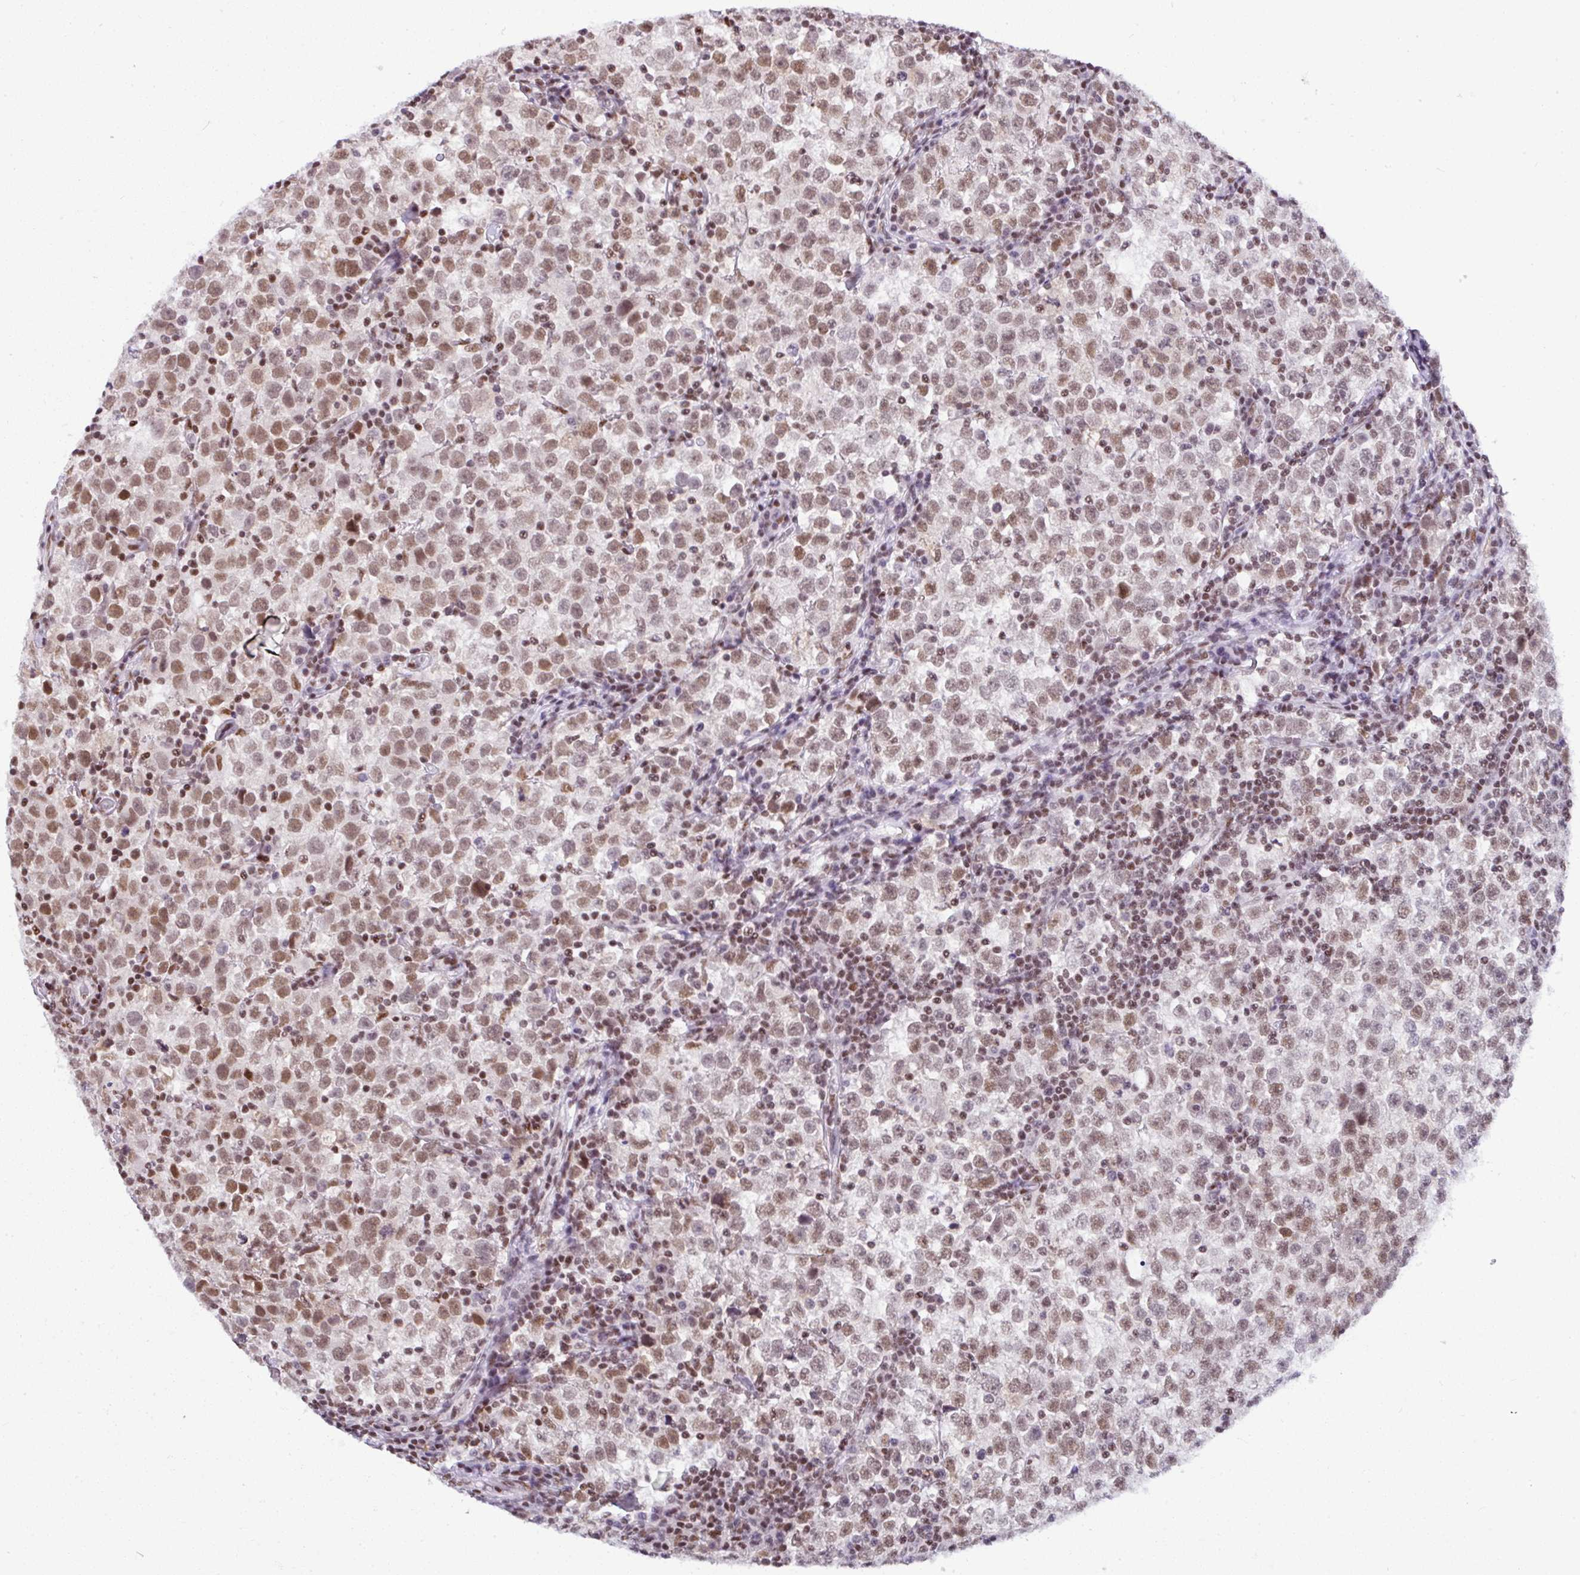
{"staining": {"intensity": "moderate", "quantity": ">75%", "location": "nuclear"}, "tissue": "testis cancer", "cell_type": "Tumor cells", "image_type": "cancer", "snomed": [{"axis": "morphology", "description": "Normal tissue, NOS"}, {"axis": "morphology", "description": "Seminoma, NOS"}, {"axis": "topography", "description": "Testis"}], "caption": "The histopathology image reveals immunohistochemical staining of testis seminoma. There is moderate nuclear positivity is present in about >75% of tumor cells. Using DAB (brown) and hematoxylin (blue) stains, captured at high magnification using brightfield microscopy.", "gene": "DR1", "patient": {"sex": "male", "age": 43}}